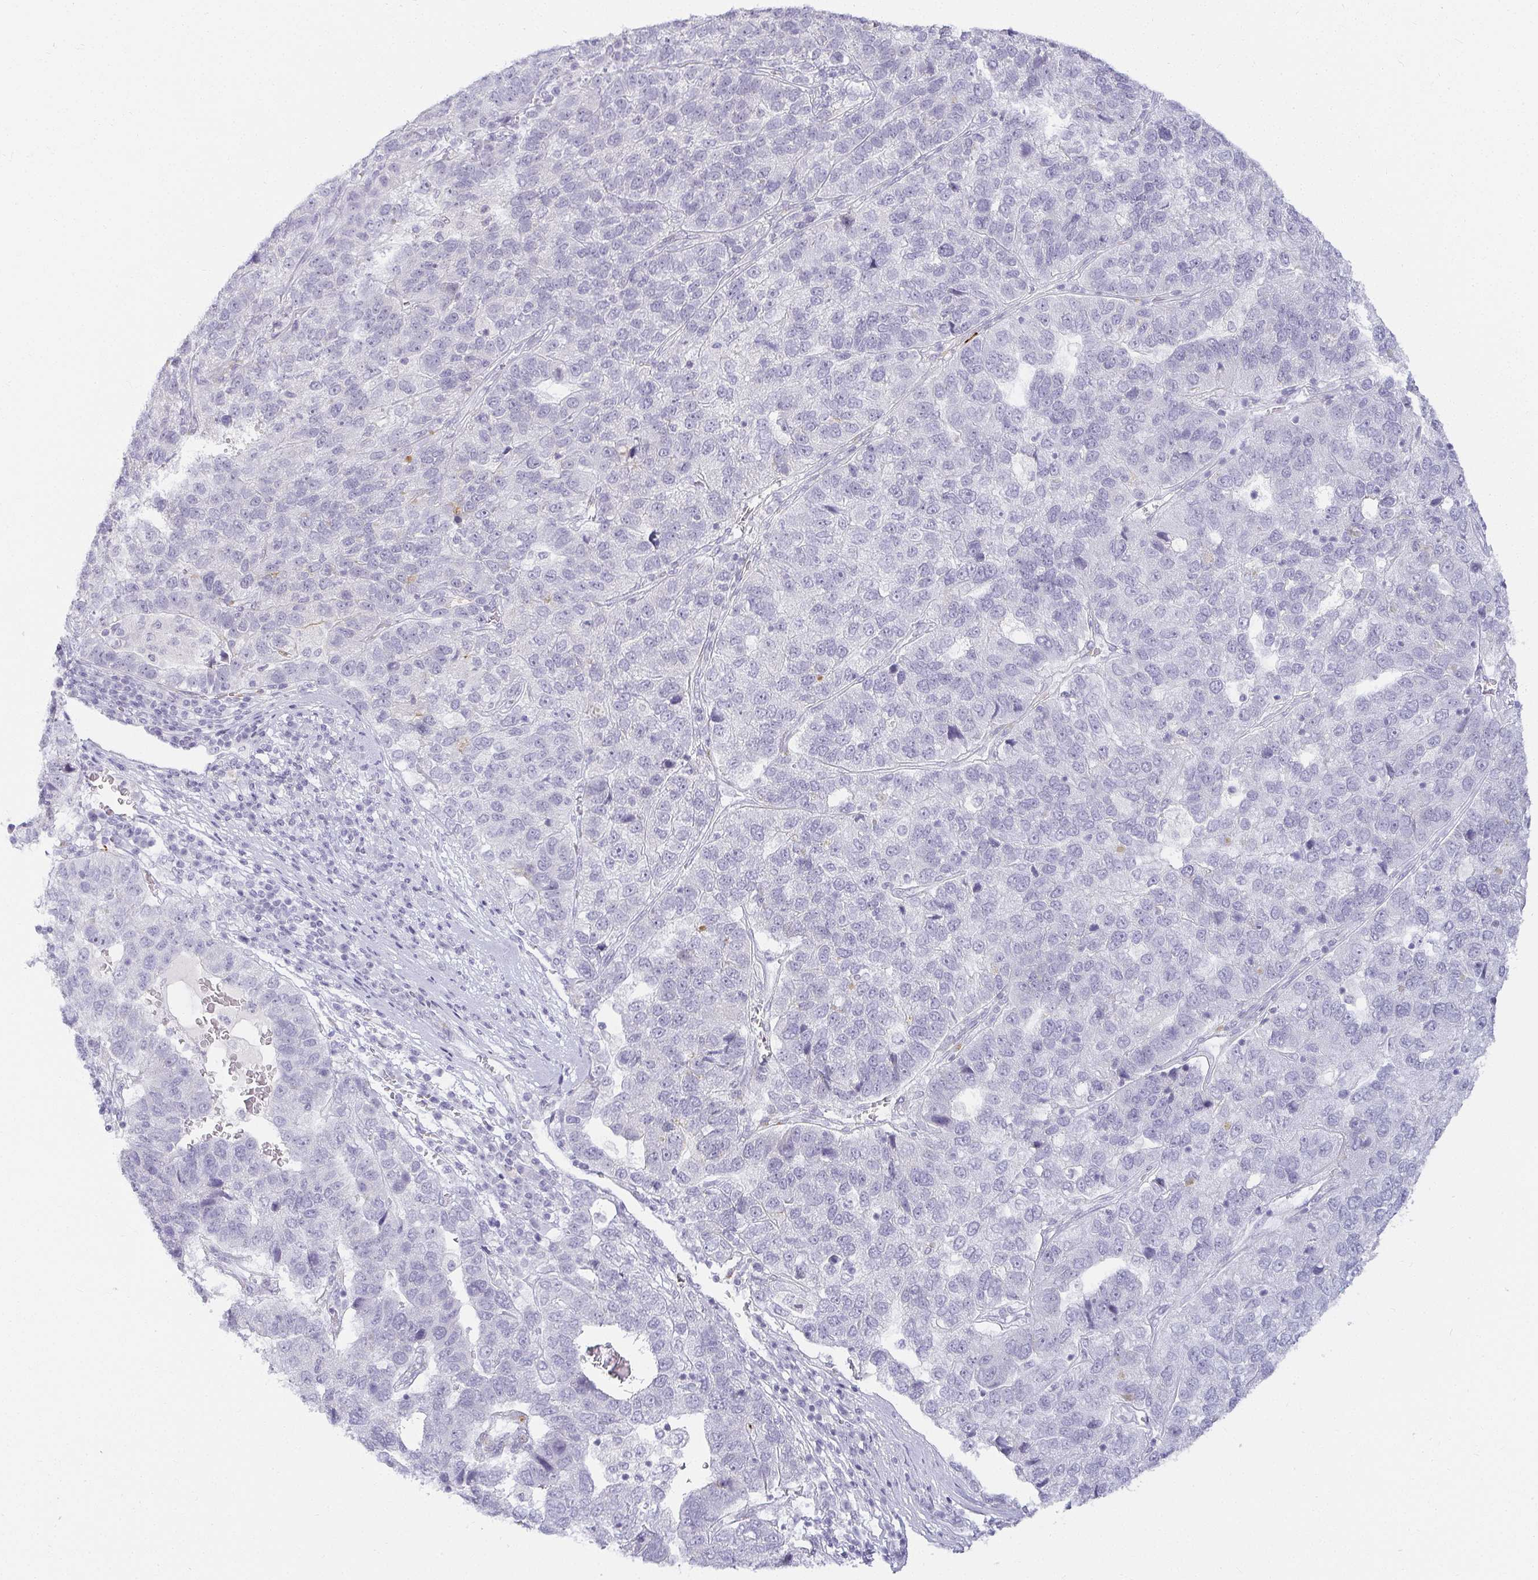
{"staining": {"intensity": "negative", "quantity": "none", "location": "none"}, "tissue": "pancreatic cancer", "cell_type": "Tumor cells", "image_type": "cancer", "snomed": [{"axis": "morphology", "description": "Adenocarcinoma, NOS"}, {"axis": "topography", "description": "Pancreas"}], "caption": "Pancreatic cancer (adenocarcinoma) was stained to show a protein in brown. There is no significant staining in tumor cells.", "gene": "ACAN", "patient": {"sex": "female", "age": 61}}